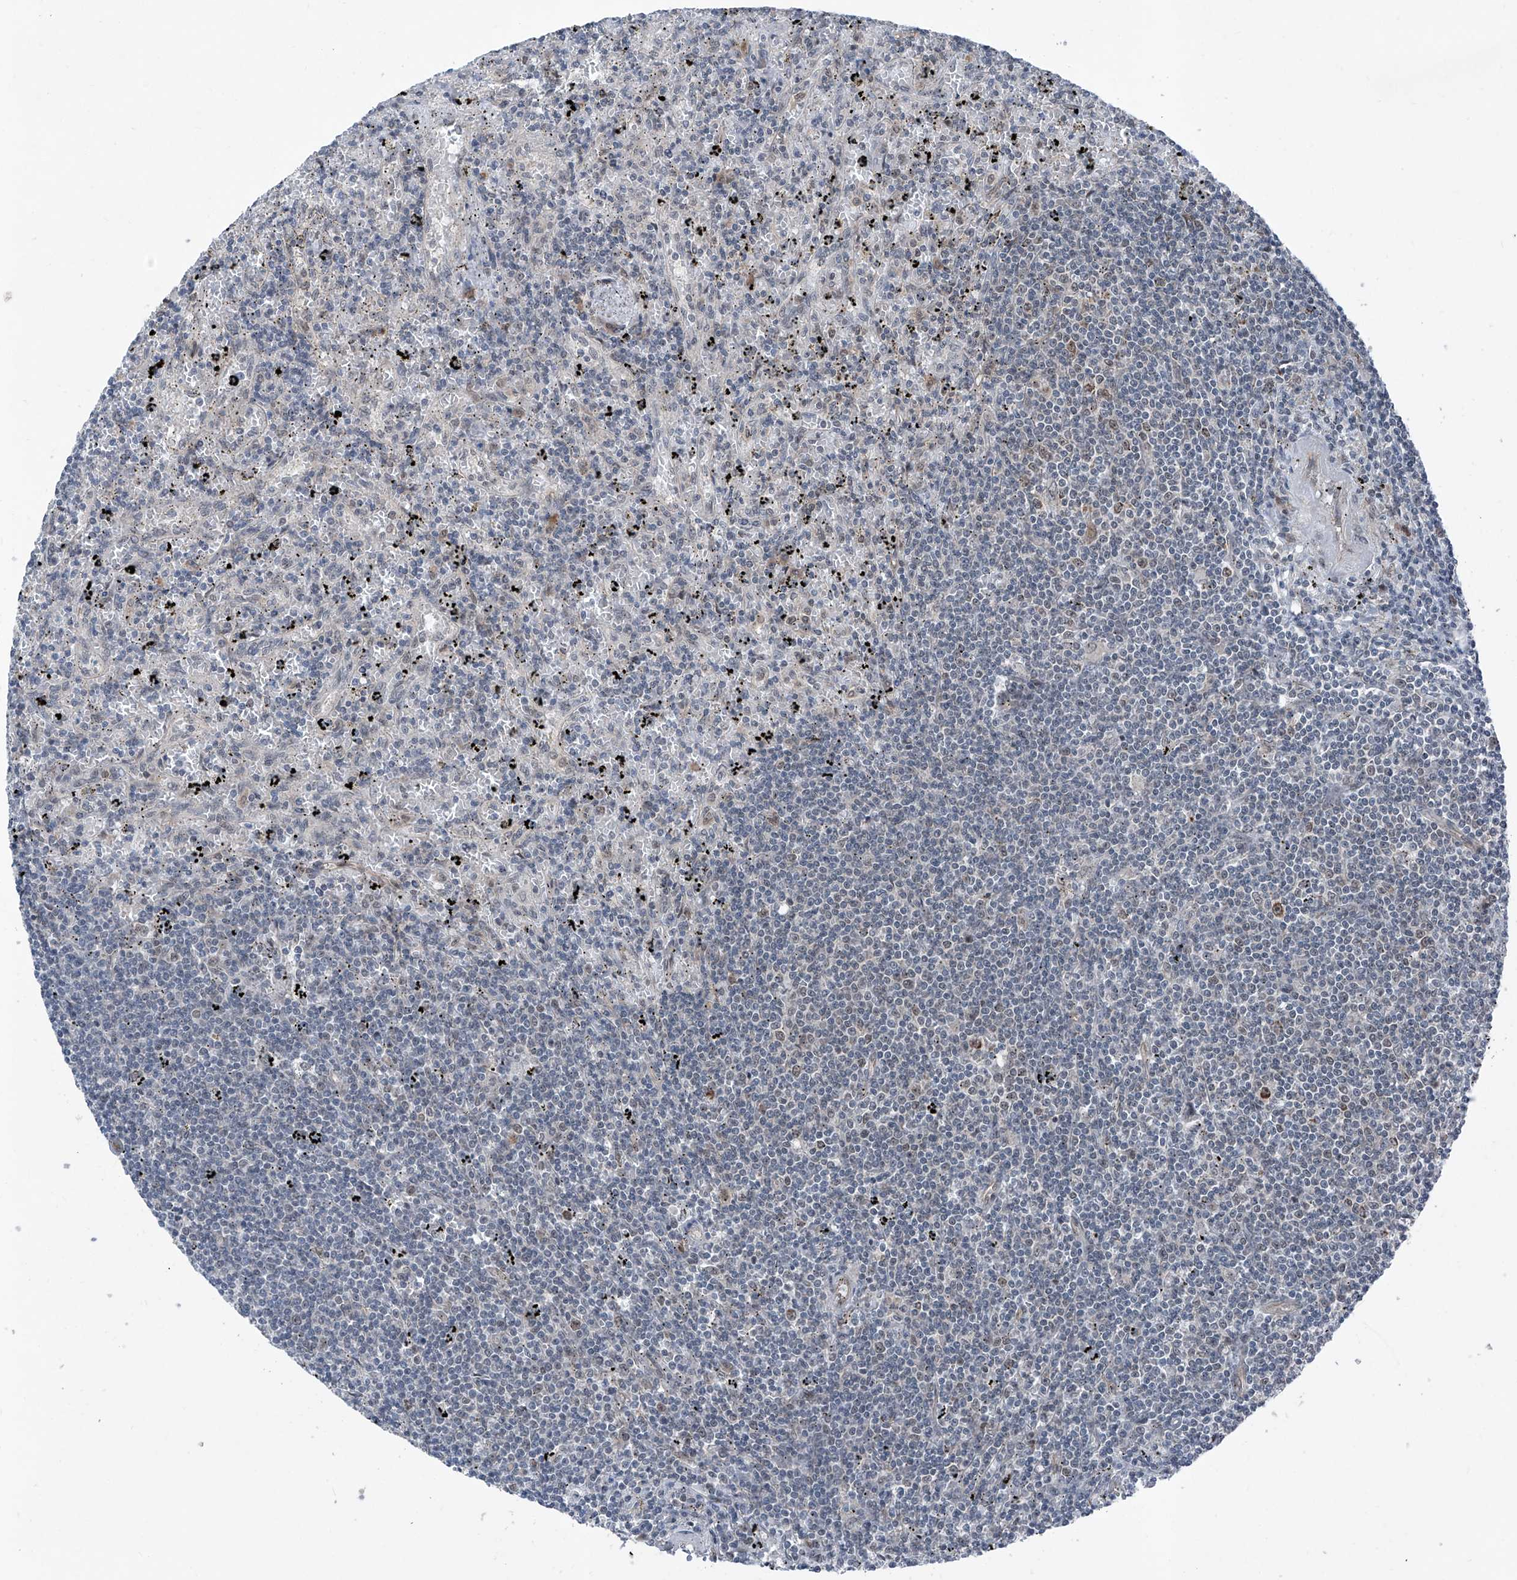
{"staining": {"intensity": "negative", "quantity": "none", "location": "none"}, "tissue": "lymphoma", "cell_type": "Tumor cells", "image_type": "cancer", "snomed": [{"axis": "morphology", "description": "Malignant lymphoma, non-Hodgkin's type, Low grade"}, {"axis": "topography", "description": "Spleen"}], "caption": "A micrograph of human lymphoma is negative for staining in tumor cells.", "gene": "COA7", "patient": {"sex": "male", "age": 76}}